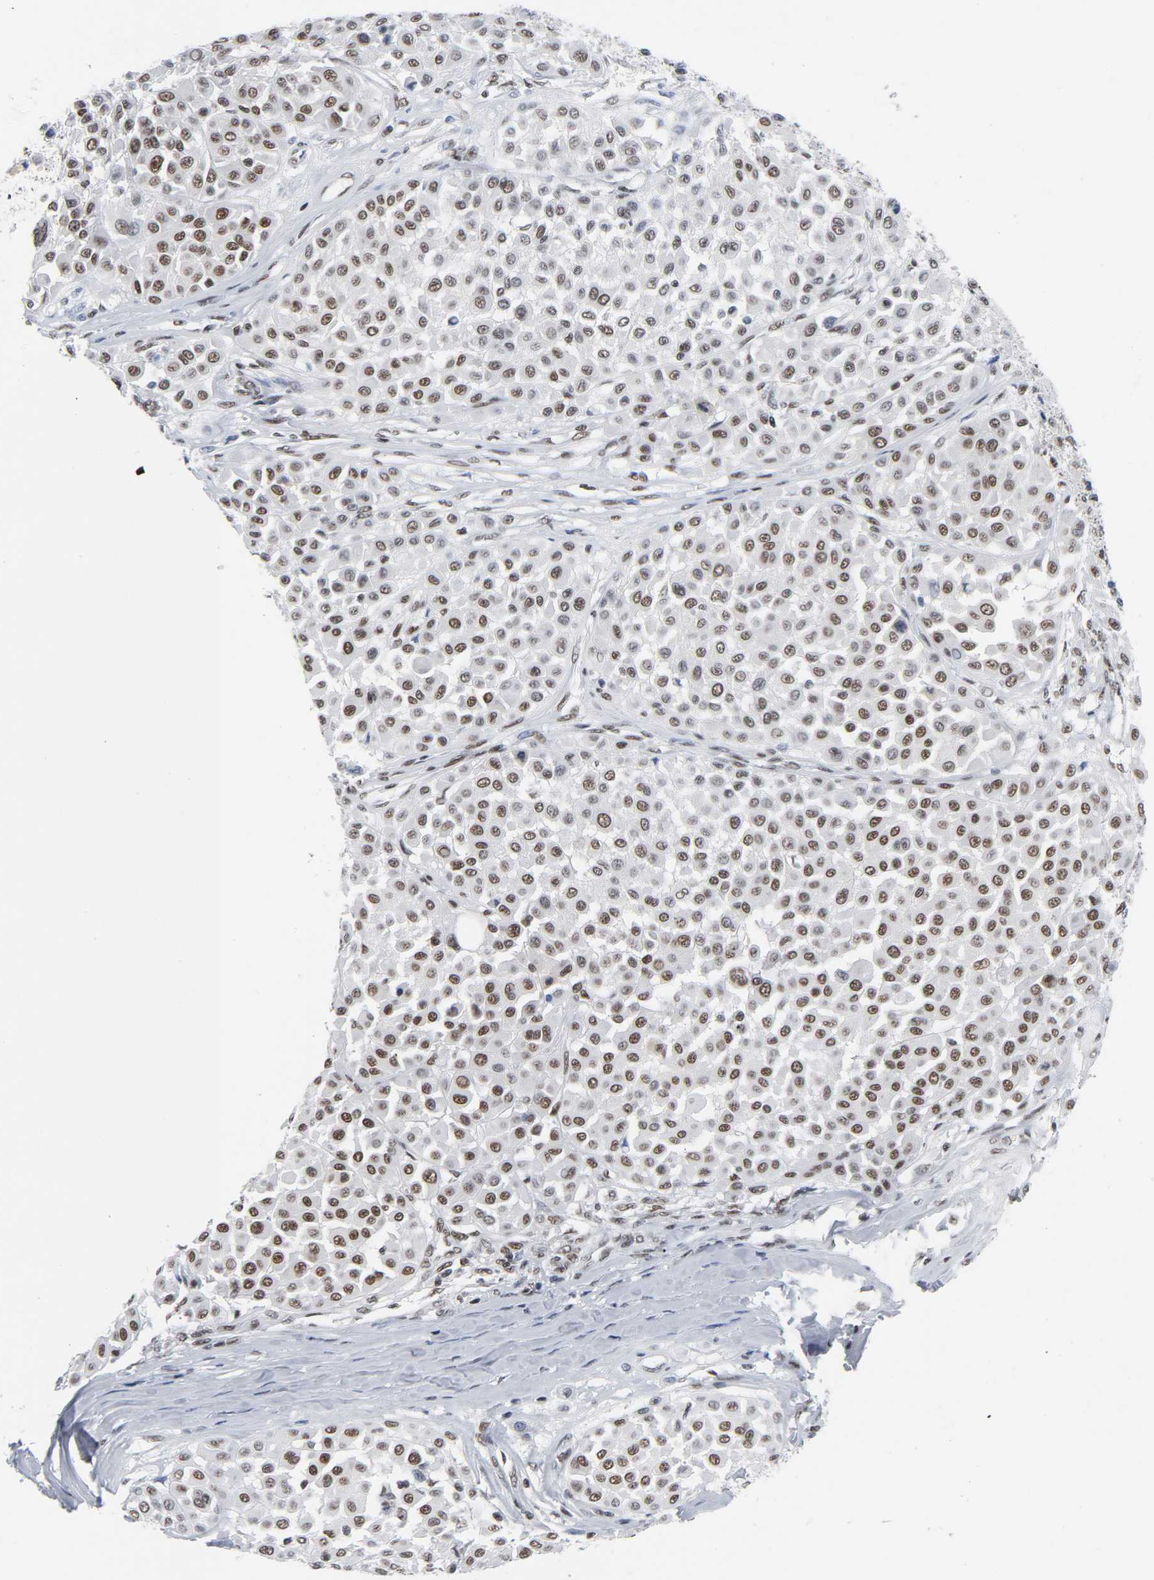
{"staining": {"intensity": "moderate", "quantity": "25%-75%", "location": "cytoplasmic/membranous,nuclear"}, "tissue": "melanoma", "cell_type": "Tumor cells", "image_type": "cancer", "snomed": [{"axis": "morphology", "description": "Malignant melanoma, Metastatic site"}, {"axis": "topography", "description": "Soft tissue"}], "caption": "High-power microscopy captured an immunohistochemistry micrograph of malignant melanoma (metastatic site), revealing moderate cytoplasmic/membranous and nuclear expression in approximately 25%-75% of tumor cells. Immunohistochemistry (ihc) stains the protein of interest in brown and the nuclei are stained blue.", "gene": "CSTF2", "patient": {"sex": "male", "age": 41}}